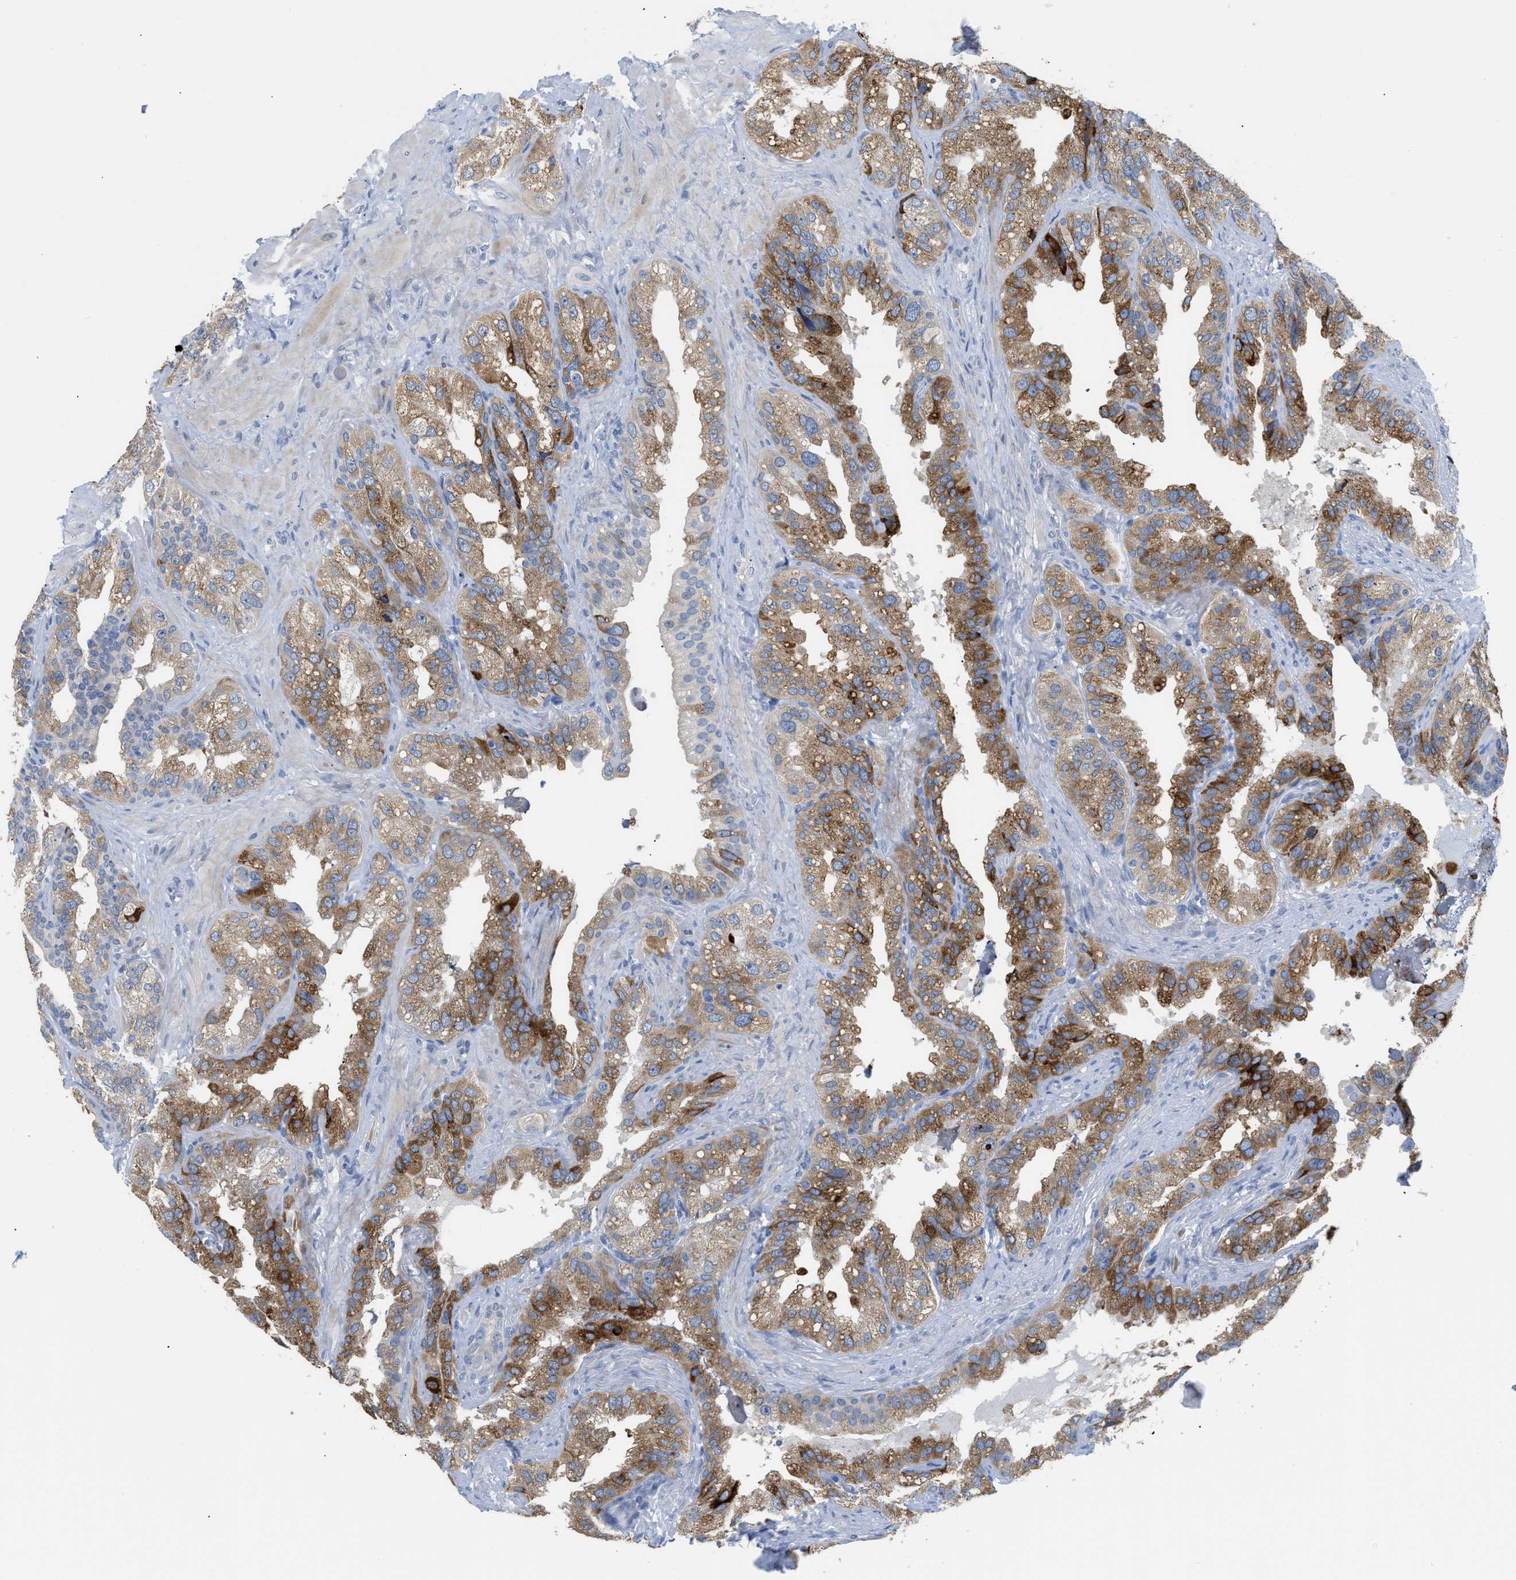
{"staining": {"intensity": "strong", "quantity": "25%-75%", "location": "cytoplasmic/membranous"}, "tissue": "seminal vesicle", "cell_type": "Glandular cells", "image_type": "normal", "snomed": [{"axis": "morphology", "description": "Normal tissue, NOS"}, {"axis": "topography", "description": "Seminal veicle"}], "caption": "A brown stain labels strong cytoplasmic/membranous expression of a protein in glandular cells of benign human seminal vesicle.", "gene": "OR9K2", "patient": {"sex": "male", "age": 68}}